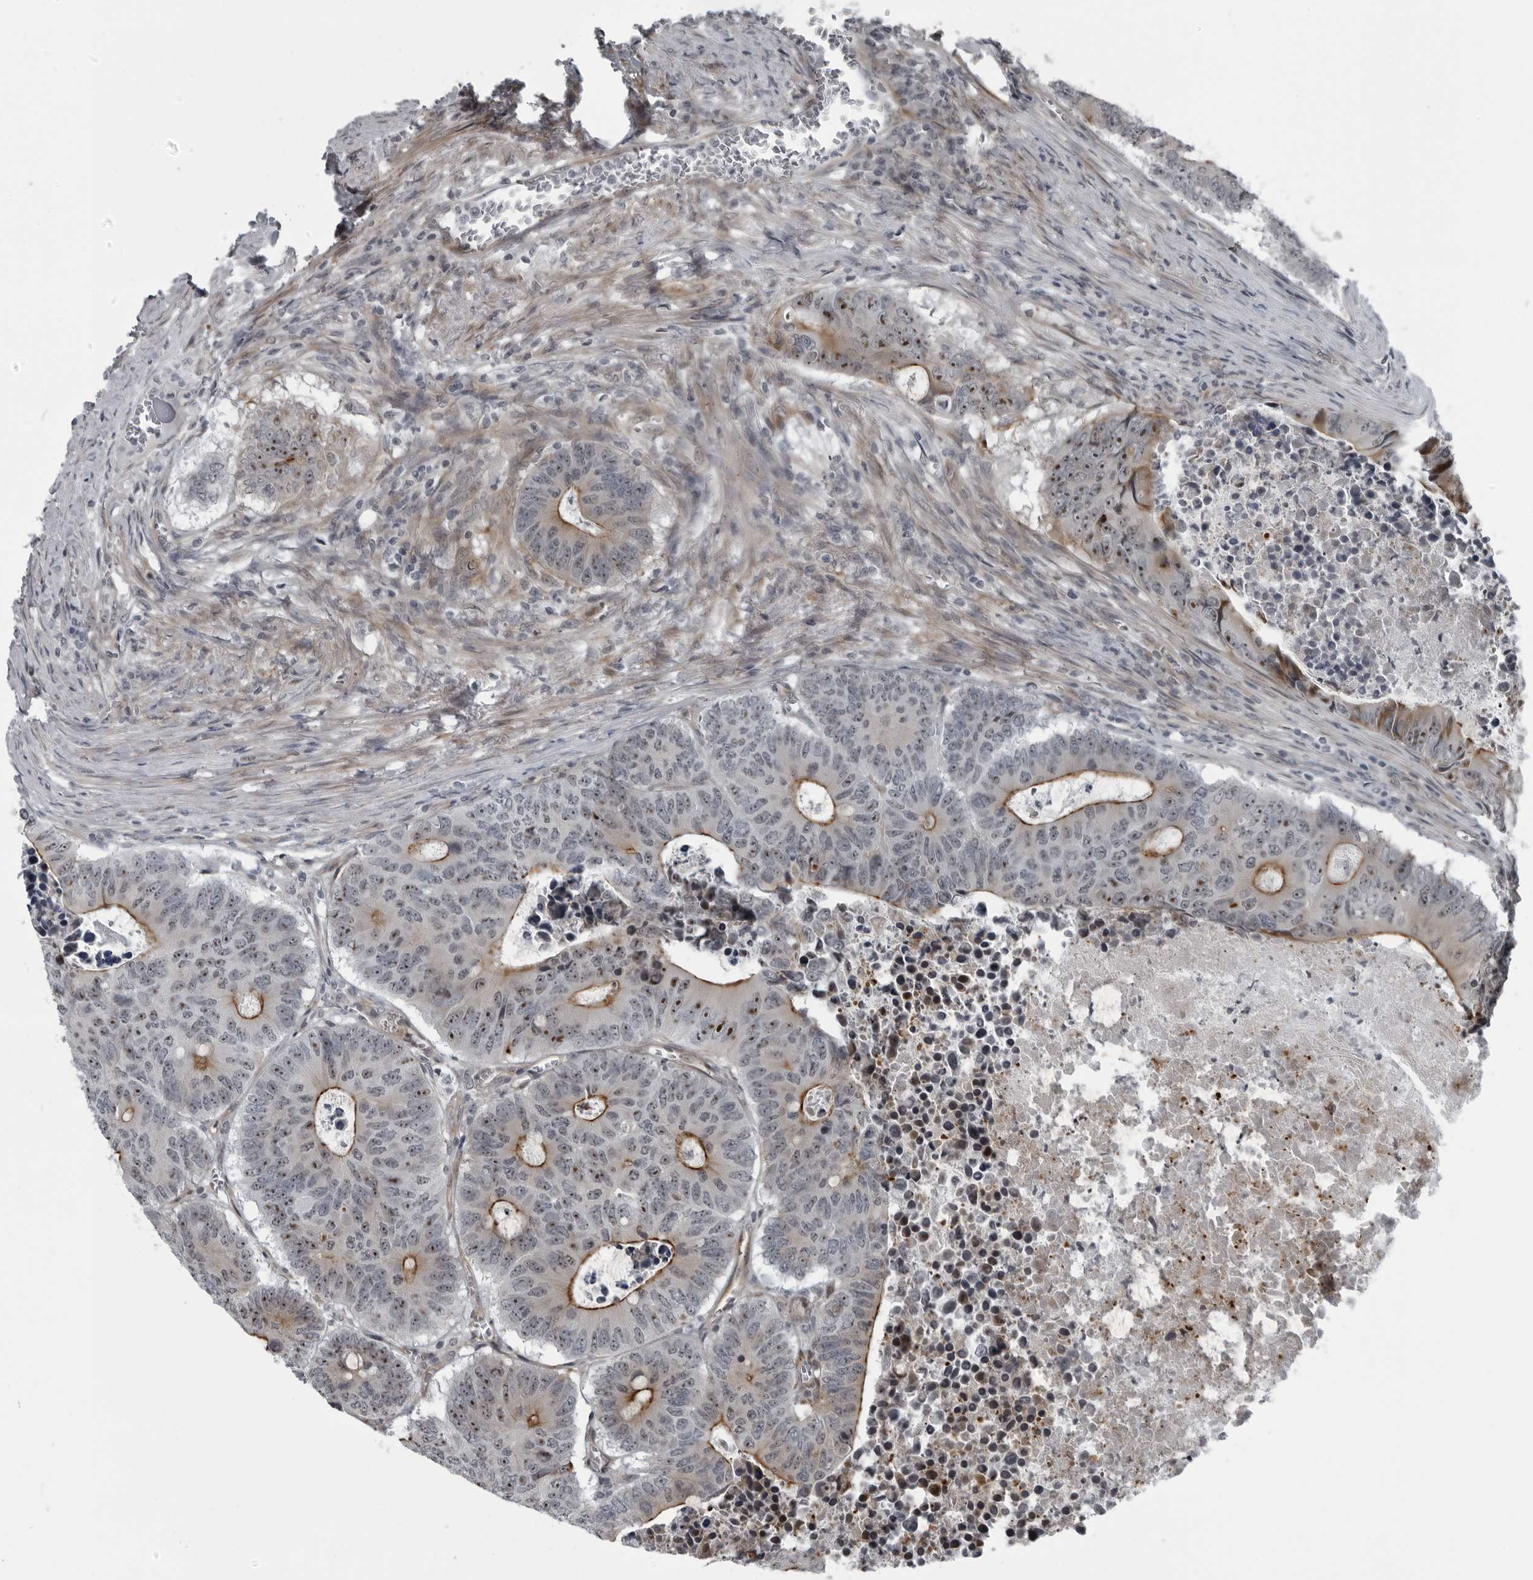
{"staining": {"intensity": "moderate", "quantity": ">75%", "location": "cytoplasmic/membranous,nuclear"}, "tissue": "colorectal cancer", "cell_type": "Tumor cells", "image_type": "cancer", "snomed": [{"axis": "morphology", "description": "Adenocarcinoma, NOS"}, {"axis": "topography", "description": "Colon"}], "caption": "A medium amount of moderate cytoplasmic/membranous and nuclear positivity is seen in about >75% of tumor cells in colorectal adenocarcinoma tissue. The staining was performed using DAB (3,3'-diaminobenzidine), with brown indicating positive protein expression. Nuclei are stained blue with hematoxylin.", "gene": "FAM102B", "patient": {"sex": "male", "age": 87}}